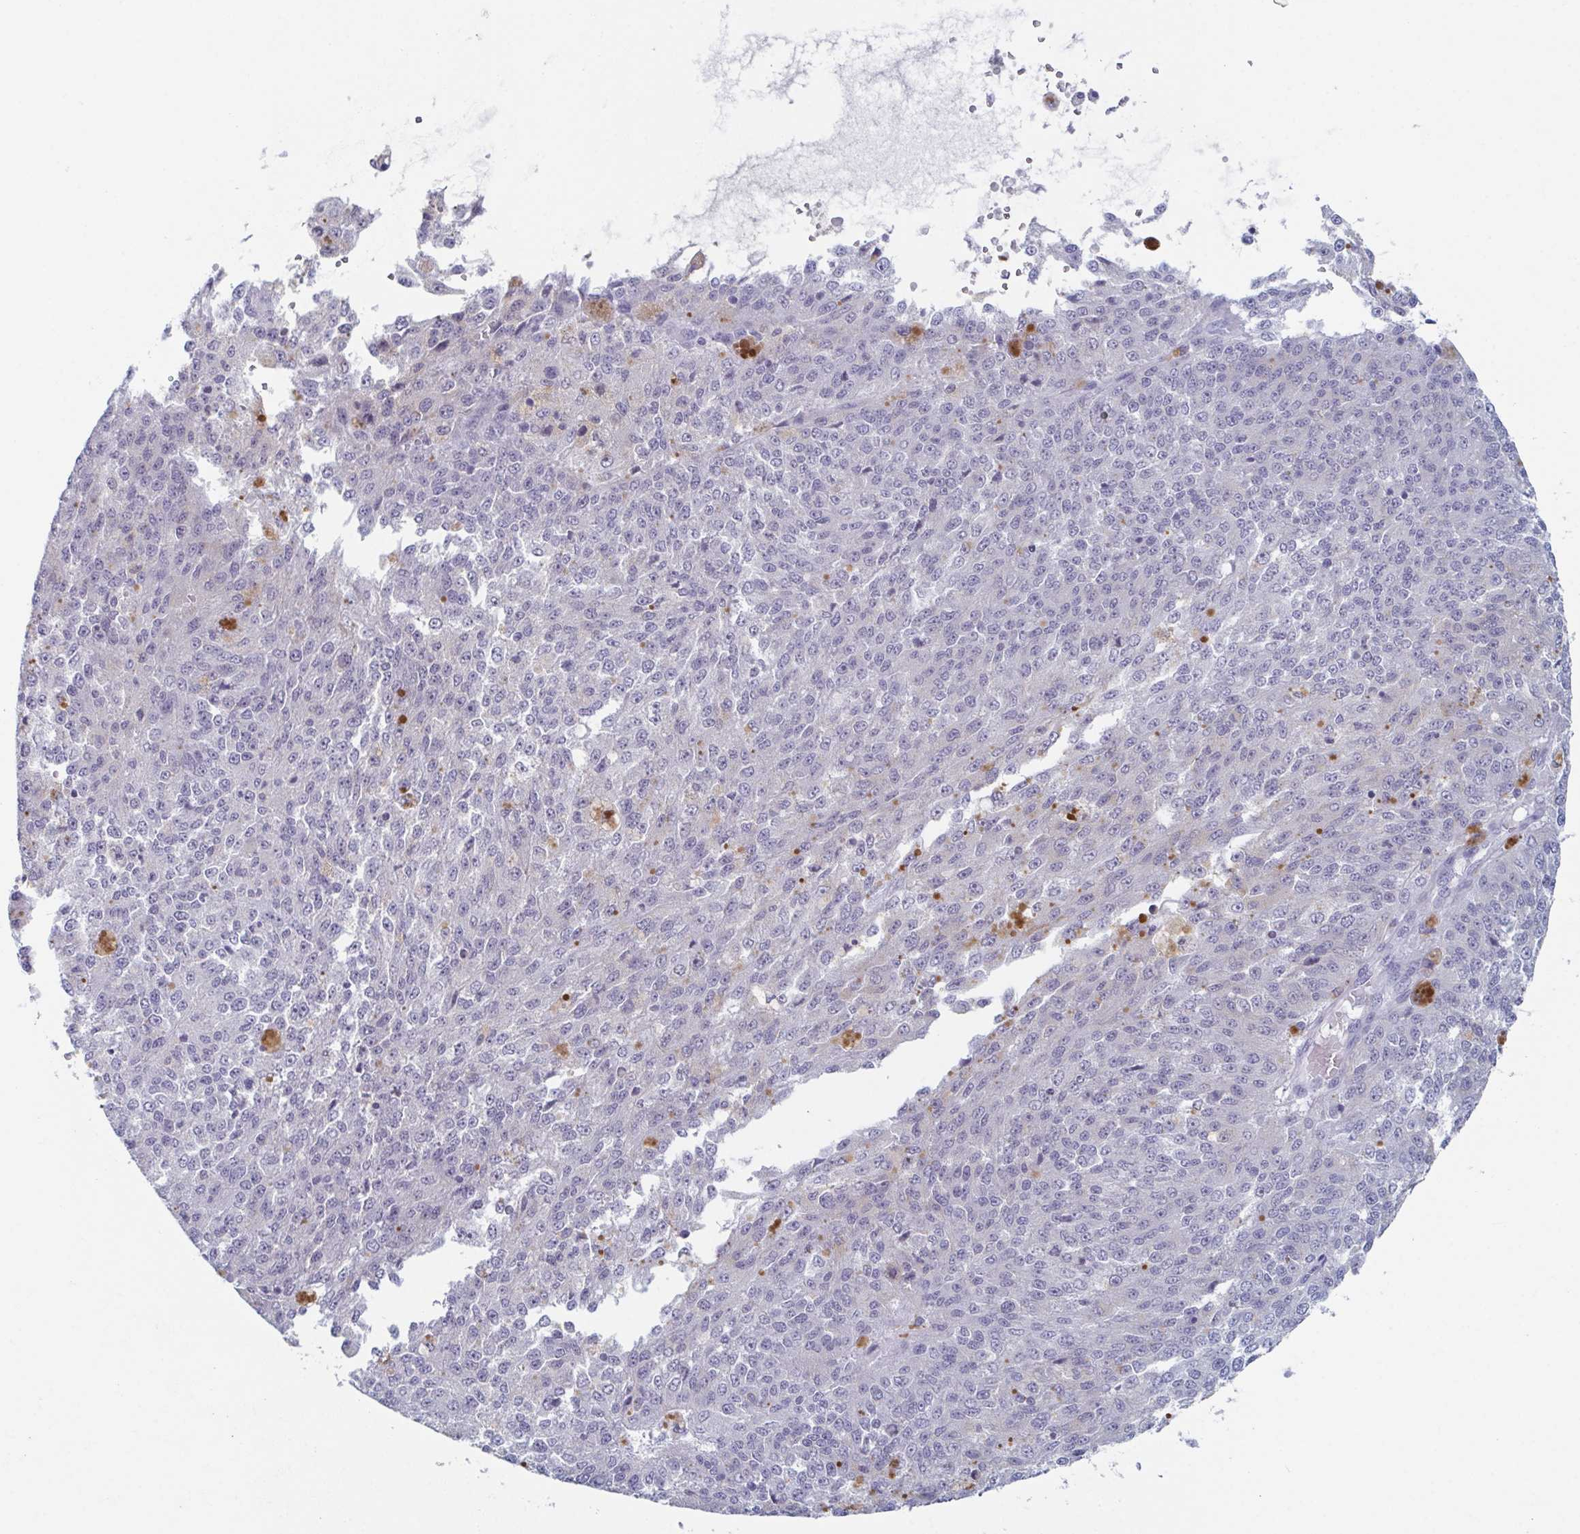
{"staining": {"intensity": "negative", "quantity": "none", "location": "none"}, "tissue": "melanoma", "cell_type": "Tumor cells", "image_type": "cancer", "snomed": [{"axis": "morphology", "description": "Malignant melanoma, Metastatic site"}, {"axis": "topography", "description": "Lymph node"}], "caption": "Human malignant melanoma (metastatic site) stained for a protein using IHC demonstrates no positivity in tumor cells.", "gene": "ZFP64", "patient": {"sex": "female", "age": 64}}